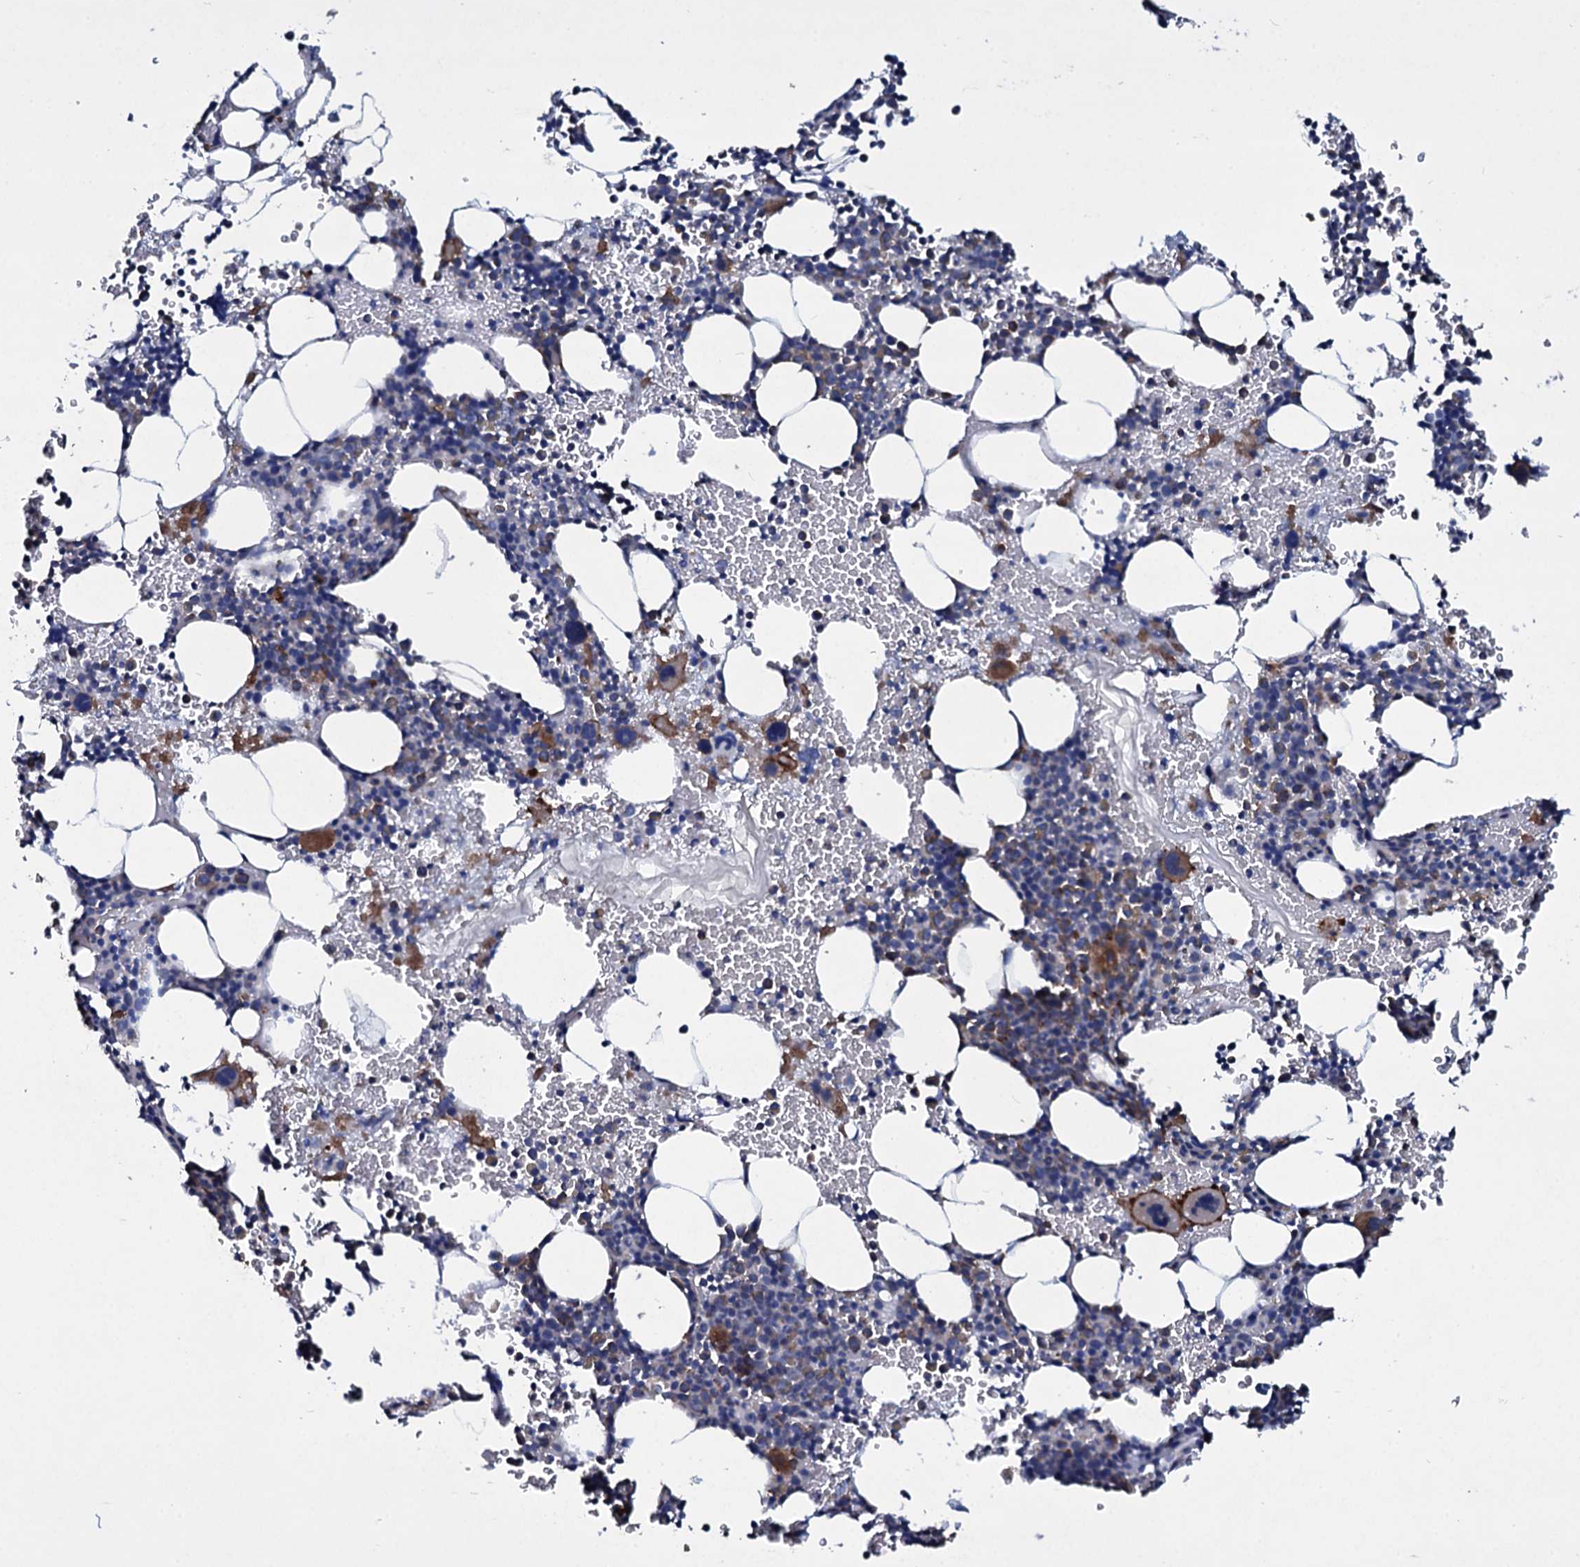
{"staining": {"intensity": "moderate", "quantity": "25%-75%", "location": "cytoplasmic/membranous"}, "tissue": "bone marrow", "cell_type": "Hematopoietic cells", "image_type": "normal", "snomed": [{"axis": "morphology", "description": "Normal tissue, NOS"}, {"axis": "topography", "description": "Bone marrow"}], "caption": "Protein staining of benign bone marrow displays moderate cytoplasmic/membranous staining in about 25%-75% of hematopoietic cells.", "gene": "TPGS2", "patient": {"sex": "male", "age": 41}}